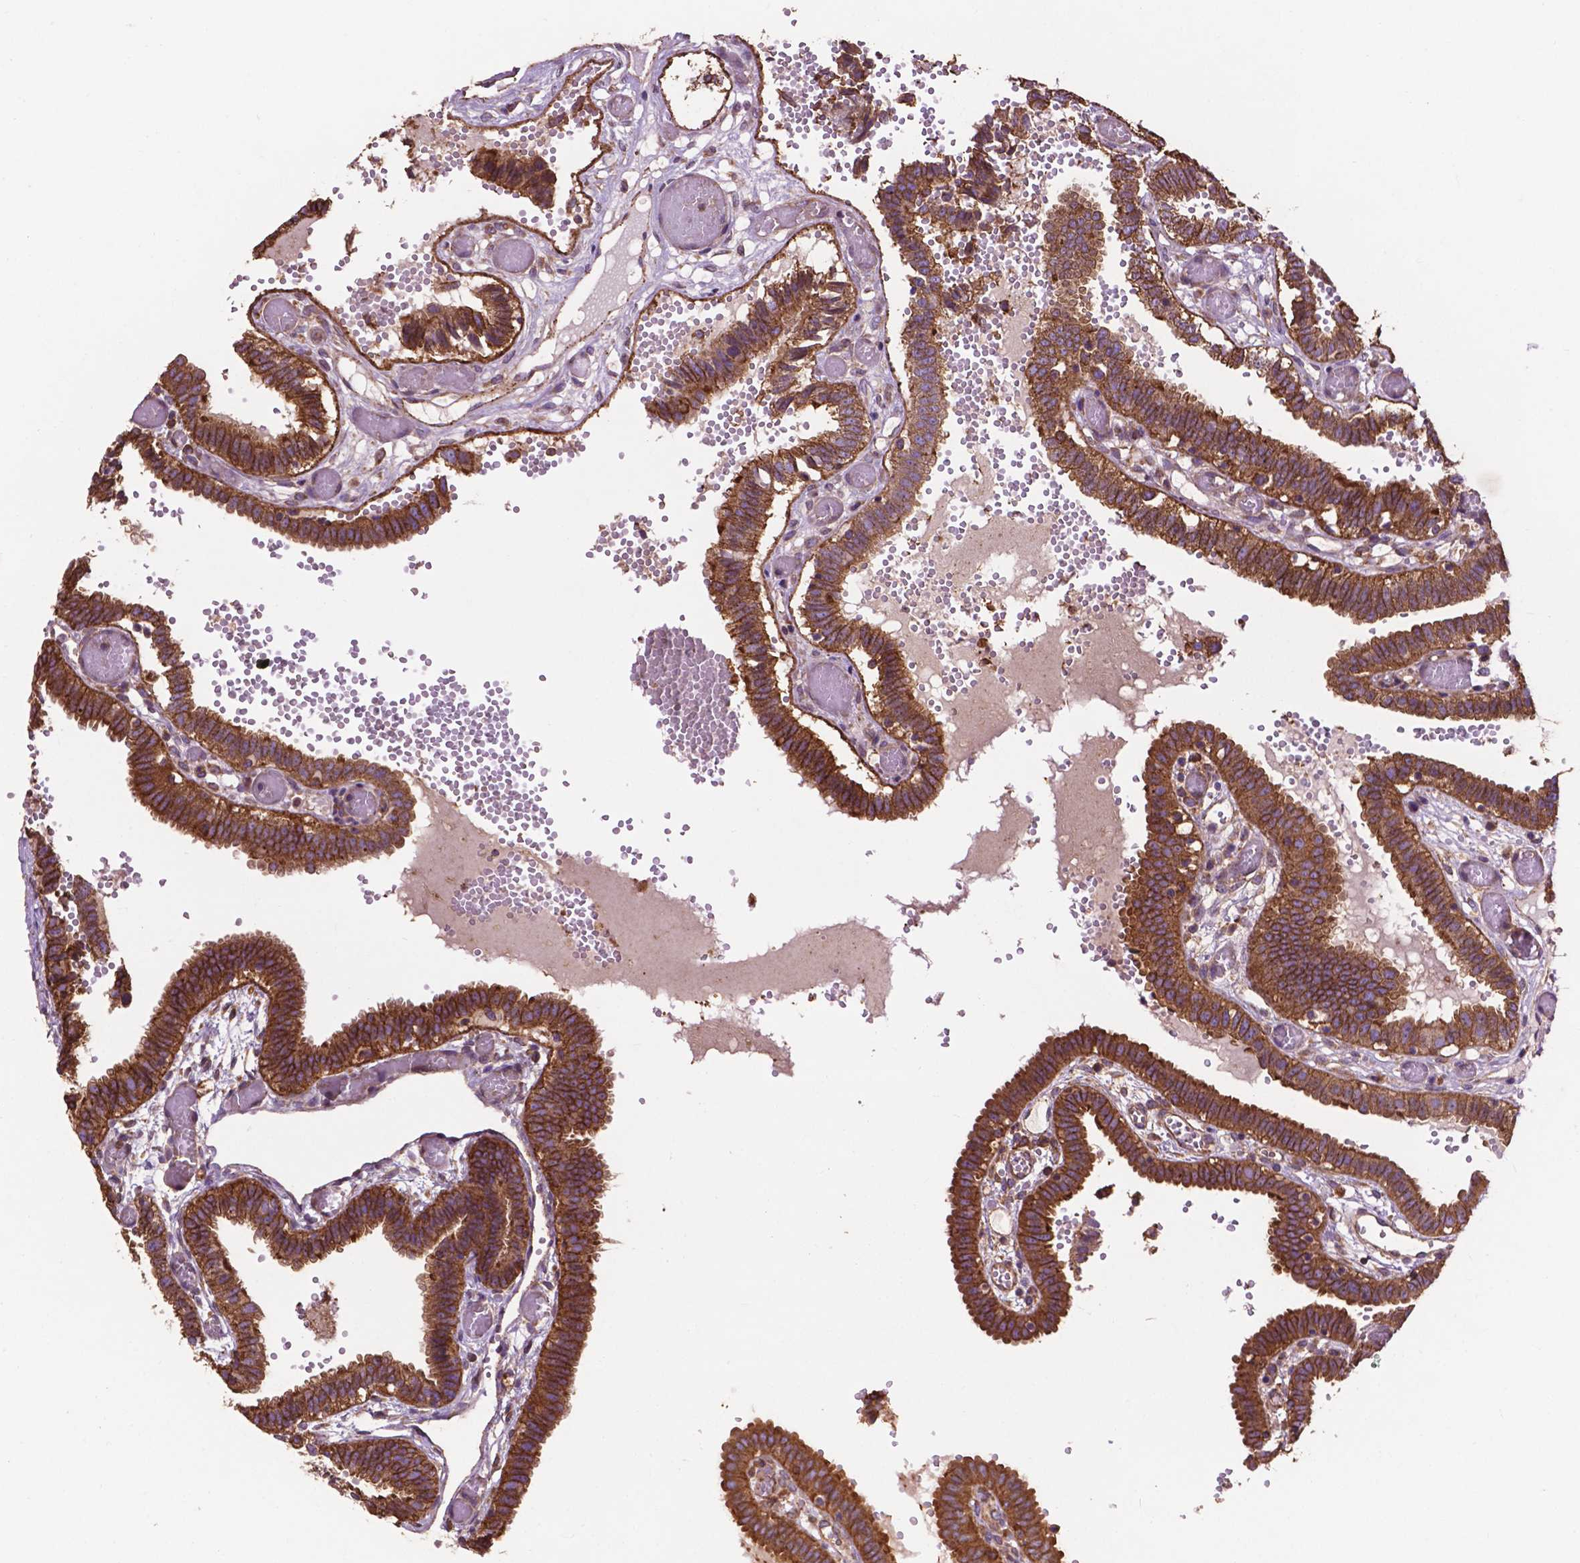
{"staining": {"intensity": "strong", "quantity": ">75%", "location": "cytoplasmic/membranous"}, "tissue": "fallopian tube", "cell_type": "Glandular cells", "image_type": "normal", "snomed": [{"axis": "morphology", "description": "Normal tissue, NOS"}, {"axis": "topography", "description": "Fallopian tube"}], "caption": "Protein staining reveals strong cytoplasmic/membranous positivity in about >75% of glandular cells in unremarkable fallopian tube.", "gene": "CCDC71L", "patient": {"sex": "female", "age": 37}}